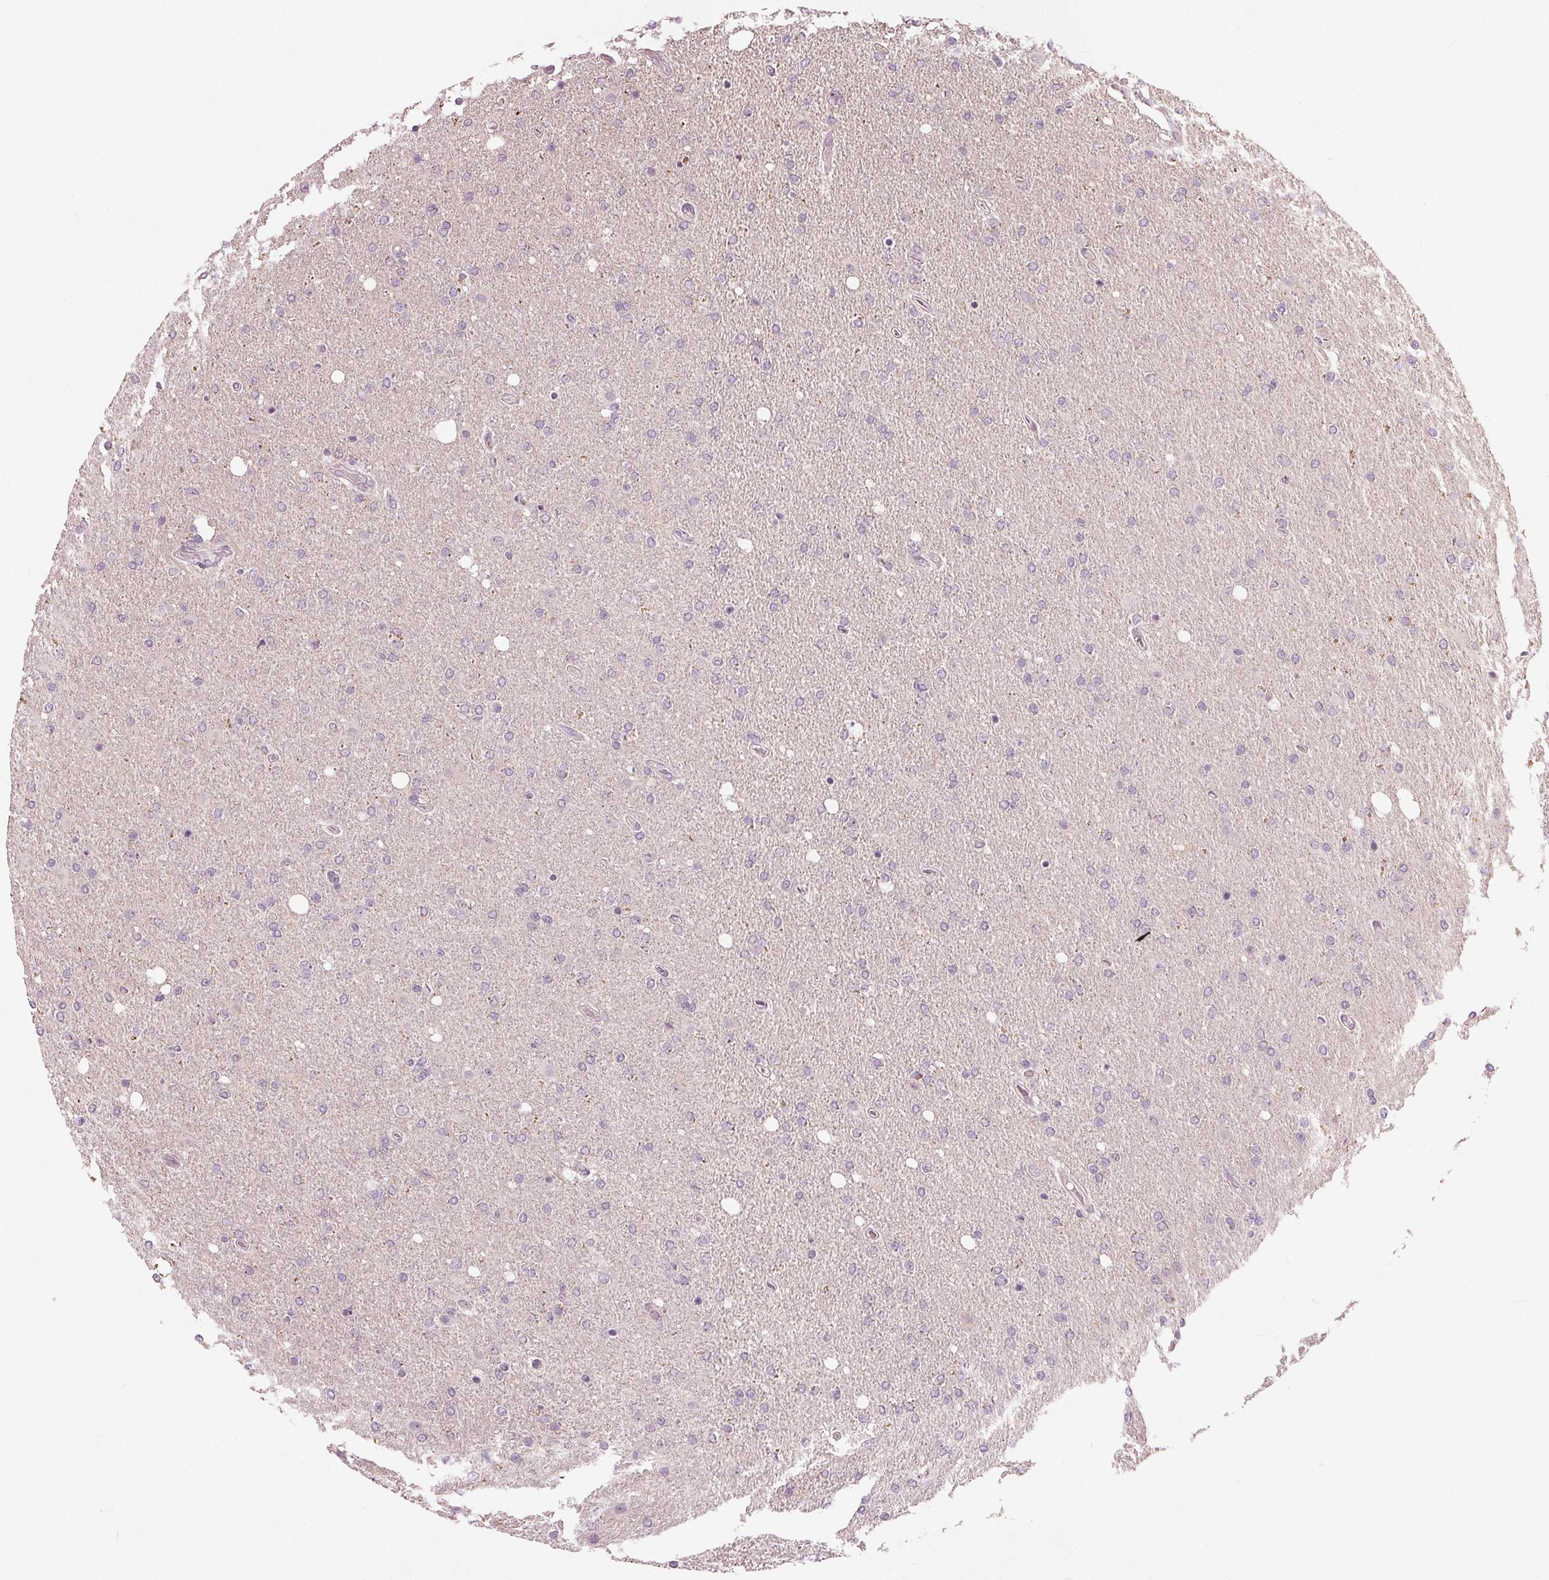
{"staining": {"intensity": "negative", "quantity": "none", "location": "none"}, "tissue": "glioma", "cell_type": "Tumor cells", "image_type": "cancer", "snomed": [{"axis": "morphology", "description": "Glioma, malignant, High grade"}, {"axis": "topography", "description": "Cerebral cortex"}], "caption": "Malignant high-grade glioma was stained to show a protein in brown. There is no significant staining in tumor cells.", "gene": "ZNF605", "patient": {"sex": "male", "age": 70}}